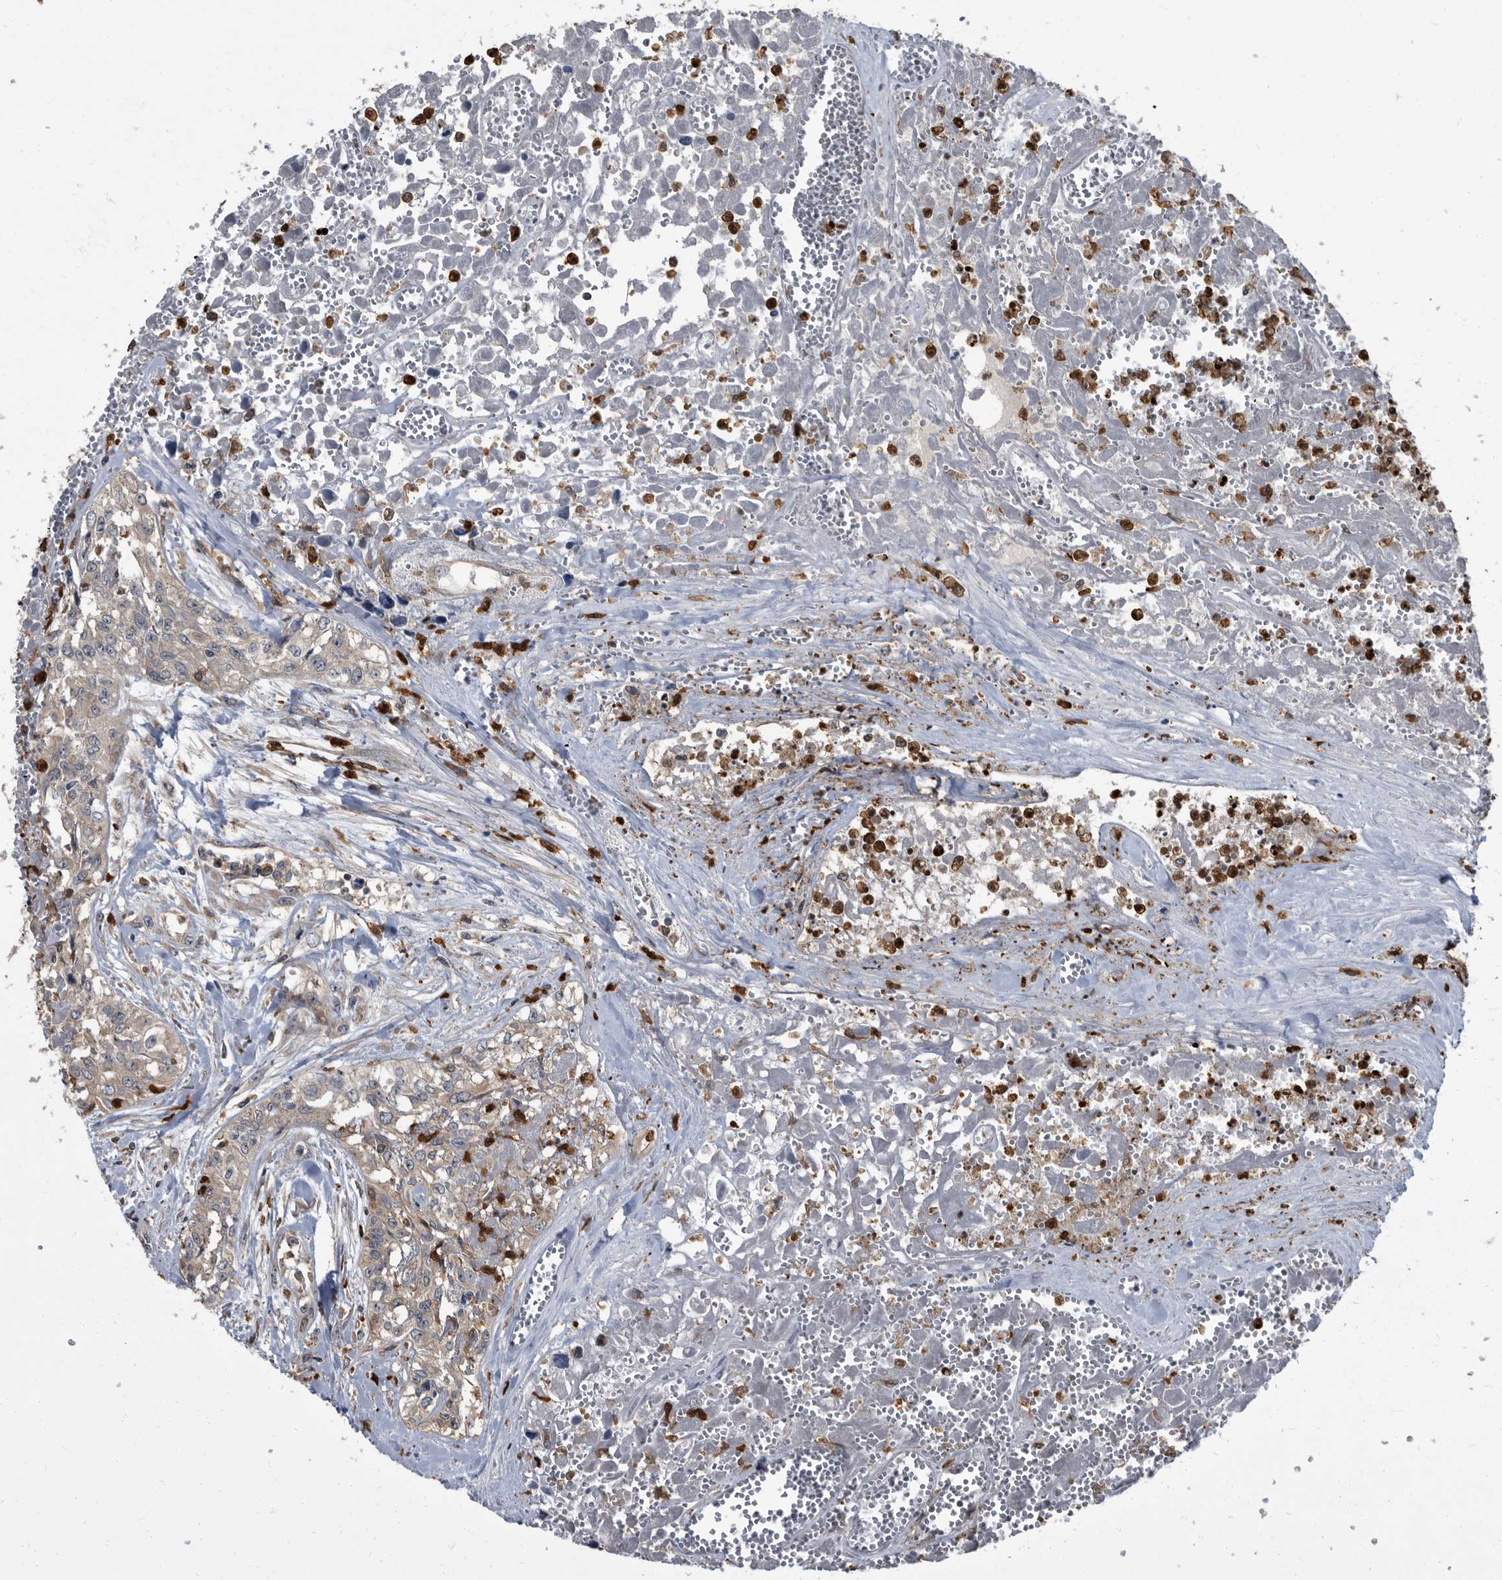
{"staining": {"intensity": "weak", "quantity": "25%-75%", "location": "cytoplasmic/membranous"}, "tissue": "testis cancer", "cell_type": "Tumor cells", "image_type": "cancer", "snomed": [{"axis": "morphology", "description": "Carcinoma, Embryonal, NOS"}, {"axis": "topography", "description": "Testis"}], "caption": "Testis cancer stained for a protein shows weak cytoplasmic/membranous positivity in tumor cells.", "gene": "CDV3", "patient": {"sex": "male", "age": 31}}